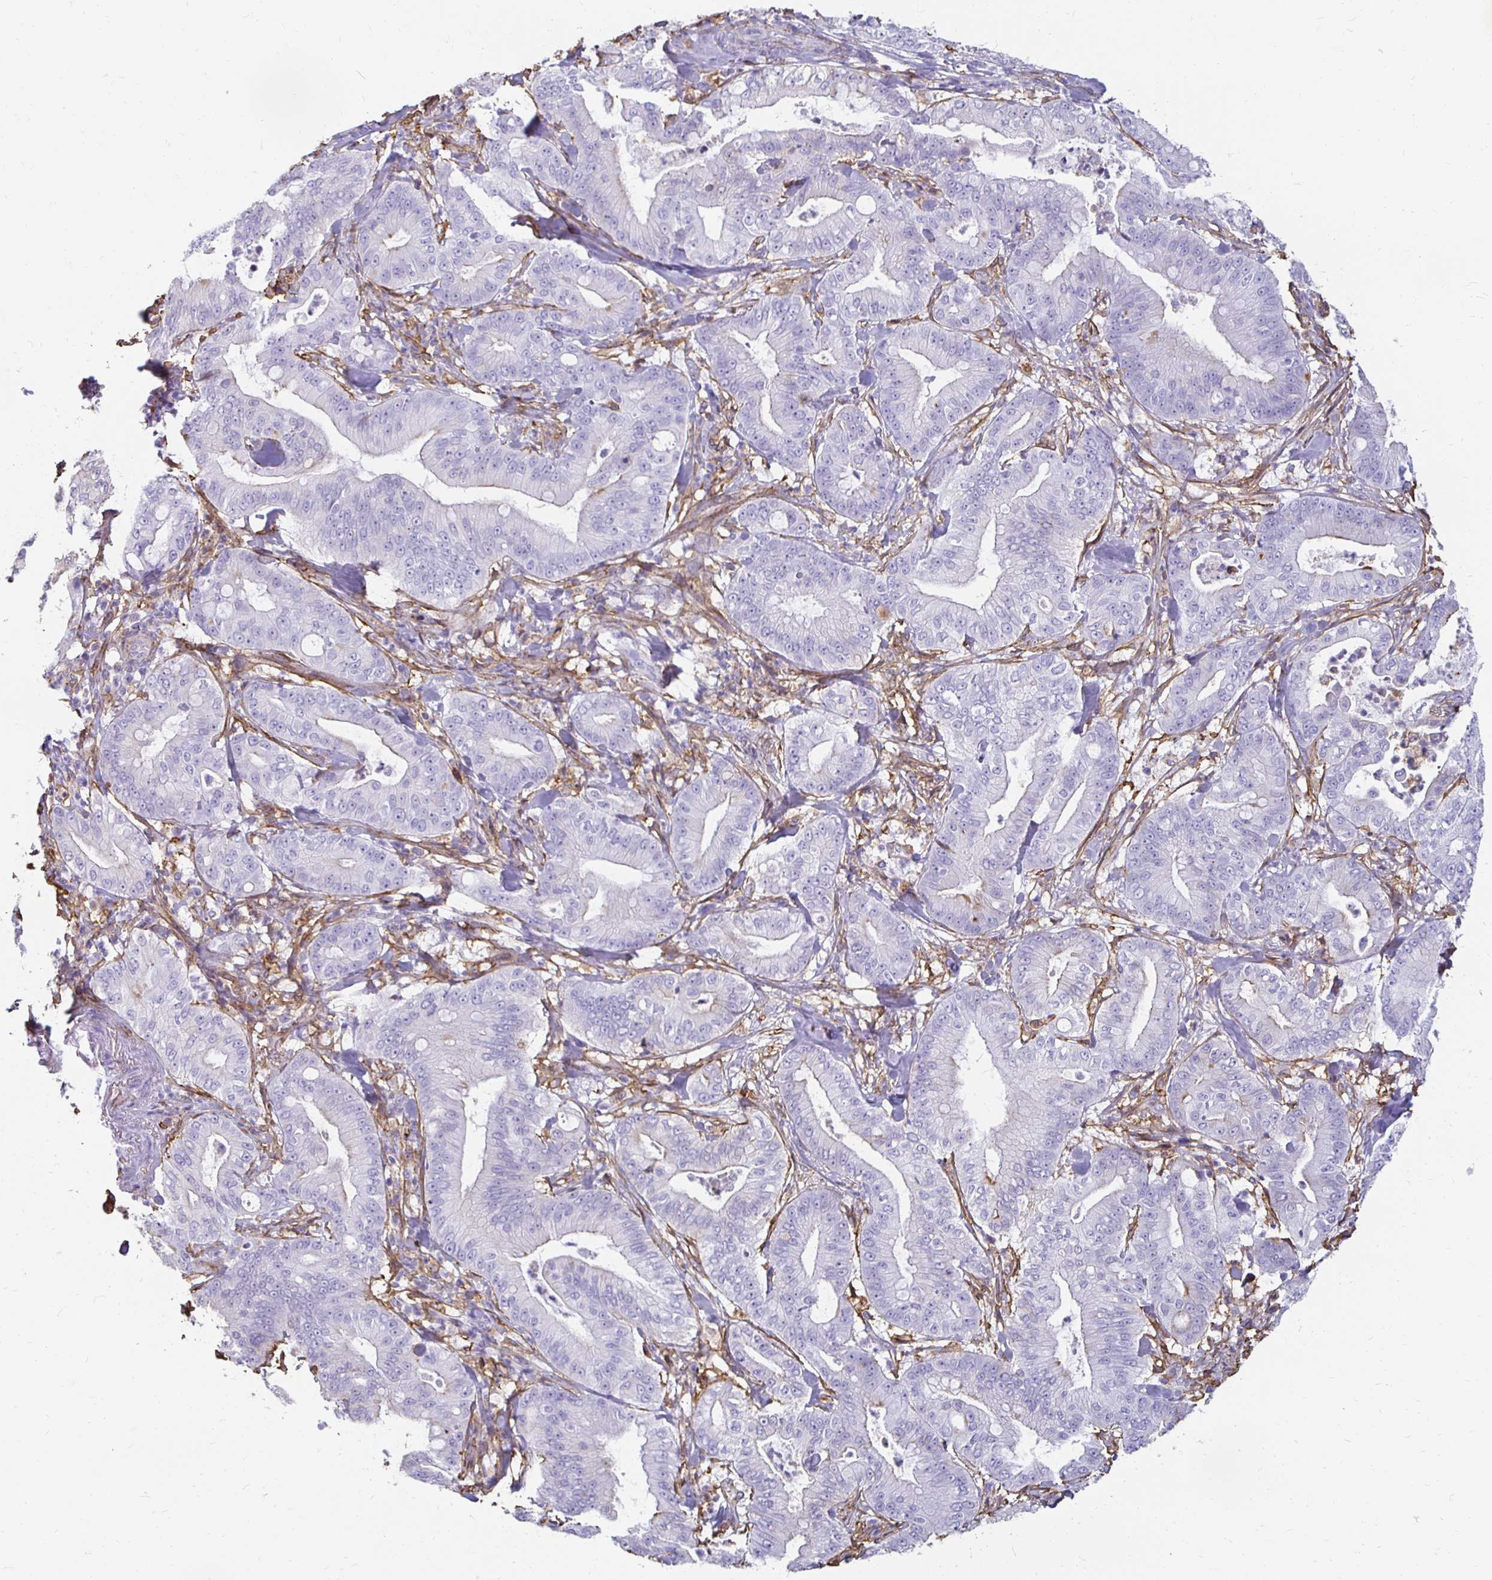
{"staining": {"intensity": "negative", "quantity": "none", "location": "none"}, "tissue": "pancreatic cancer", "cell_type": "Tumor cells", "image_type": "cancer", "snomed": [{"axis": "morphology", "description": "Adenocarcinoma, NOS"}, {"axis": "topography", "description": "Pancreas"}], "caption": "A histopathology image of human pancreatic cancer (adenocarcinoma) is negative for staining in tumor cells.", "gene": "TAS1R3", "patient": {"sex": "male", "age": 71}}